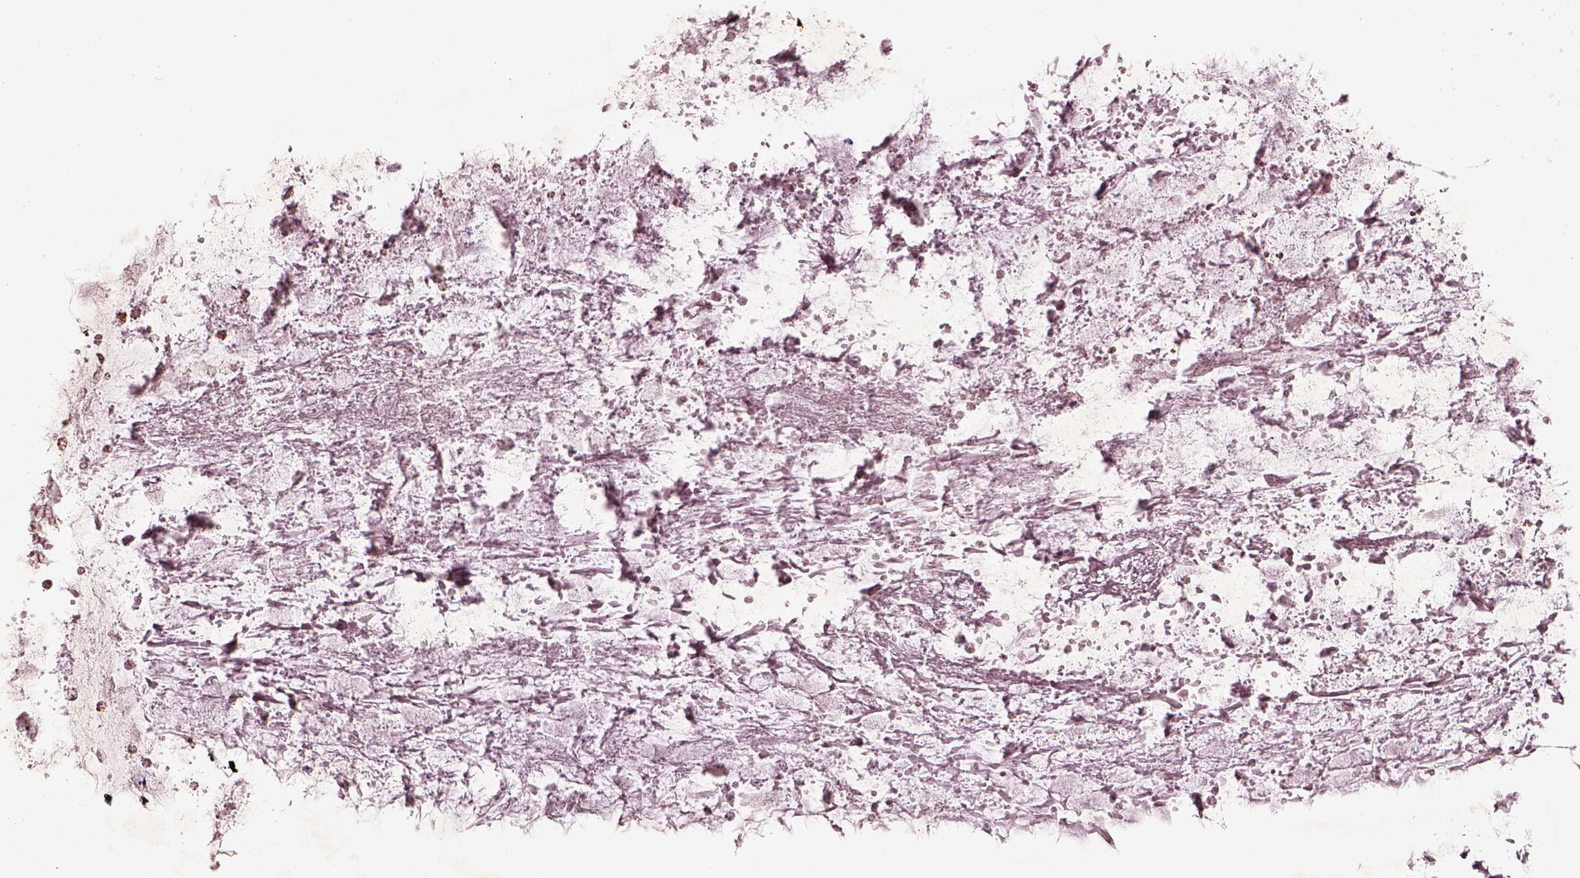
{"staining": {"intensity": "moderate", "quantity": ">75%", "location": "cytoplasmic/membranous"}, "tissue": "ovarian cancer", "cell_type": "Tumor cells", "image_type": "cancer", "snomed": [{"axis": "morphology", "description": "Cystadenocarcinoma, mucinous, NOS"}, {"axis": "topography", "description": "Ovary"}], "caption": "Immunohistochemical staining of human ovarian mucinous cystadenocarcinoma shows medium levels of moderate cytoplasmic/membranous protein expression in about >75% of tumor cells.", "gene": "SLC25A5", "patient": {"sex": "female", "age": 67}}